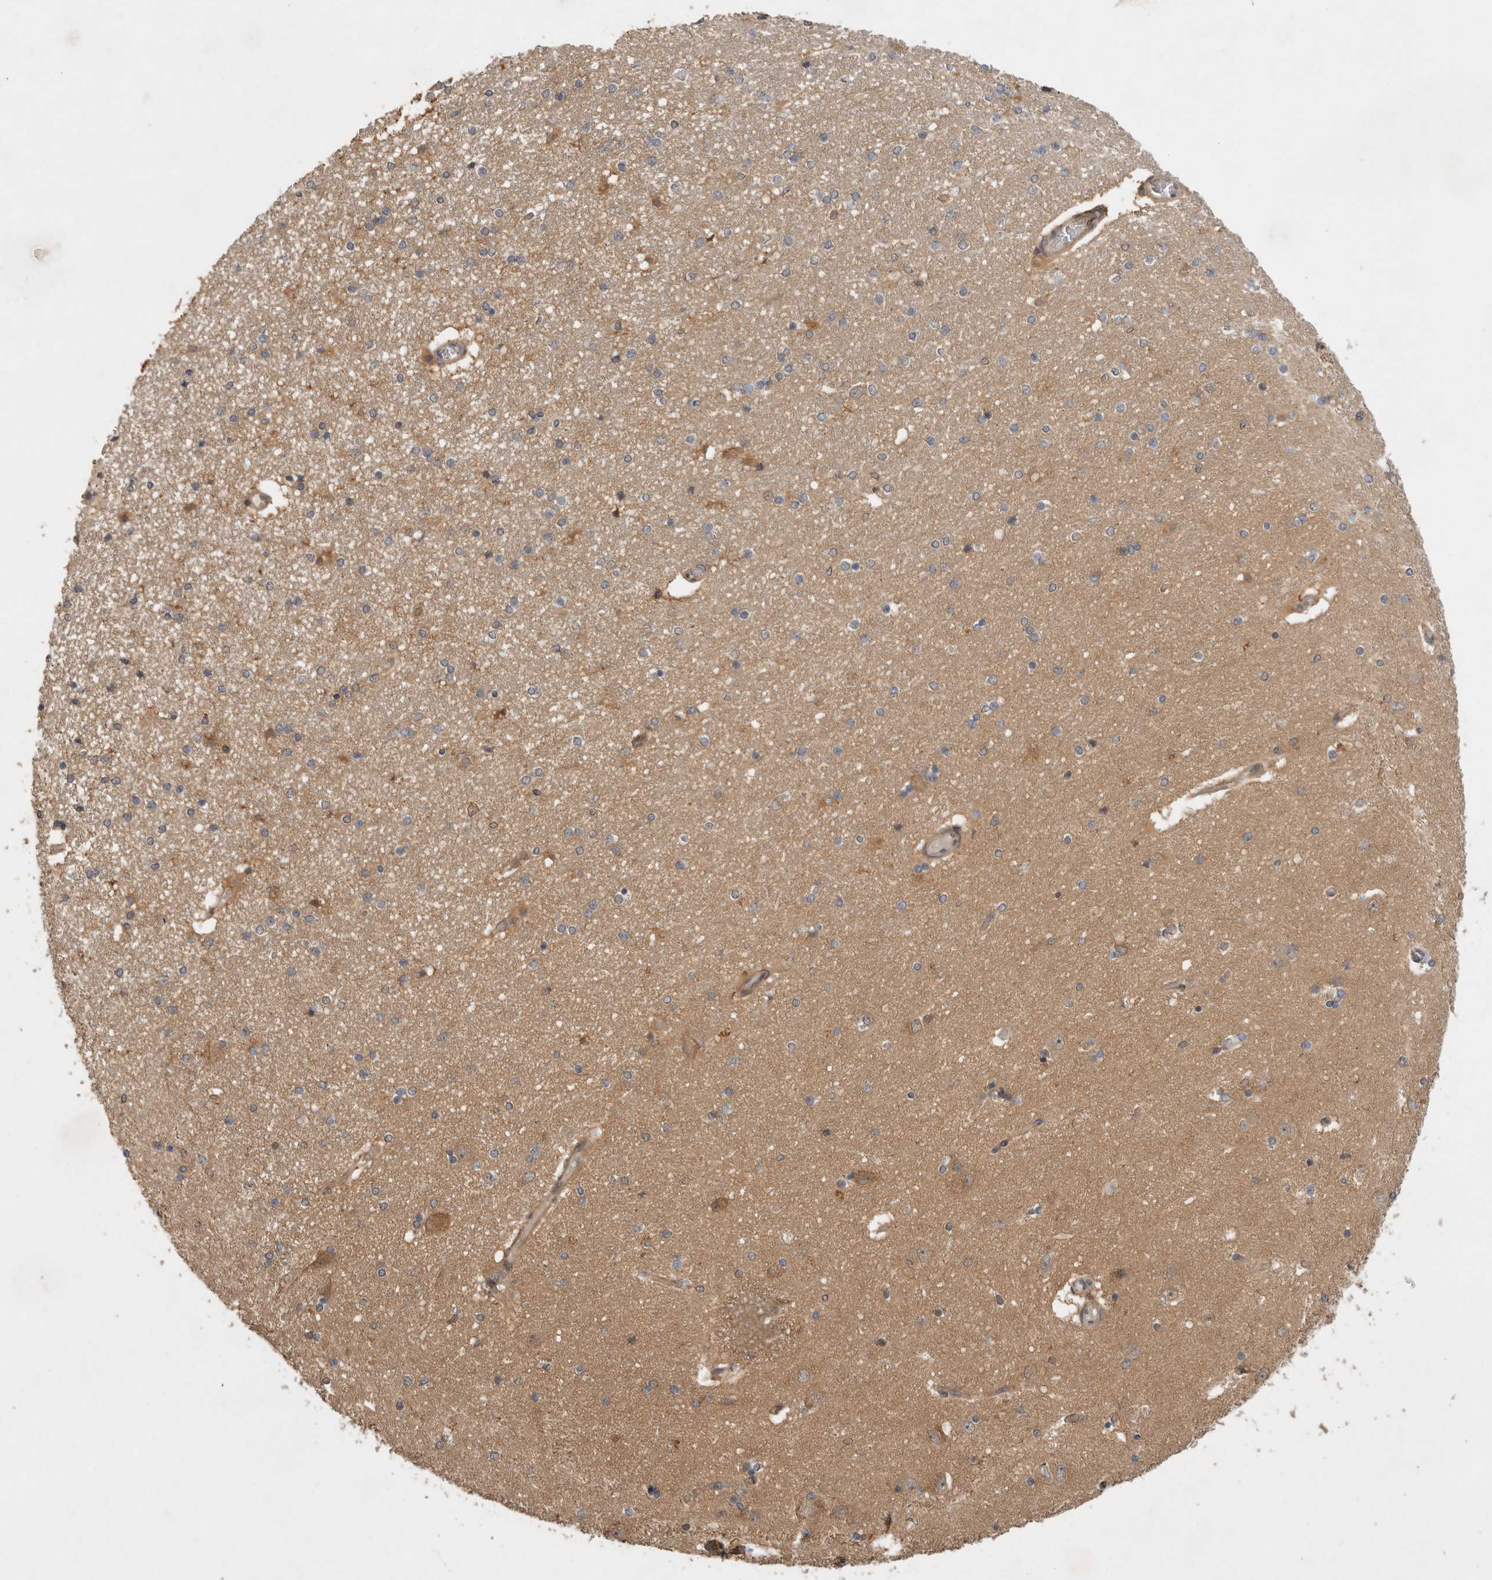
{"staining": {"intensity": "moderate", "quantity": "<25%", "location": "cytoplasmic/membranous"}, "tissue": "hippocampus", "cell_type": "Glial cells", "image_type": "normal", "snomed": [{"axis": "morphology", "description": "Normal tissue, NOS"}, {"axis": "topography", "description": "Hippocampus"}], "caption": "Hippocampus was stained to show a protein in brown. There is low levels of moderate cytoplasmic/membranous staining in approximately <25% of glial cells. (brown staining indicates protein expression, while blue staining denotes nuclei).", "gene": "VEPH1", "patient": {"sex": "female", "age": 54}}